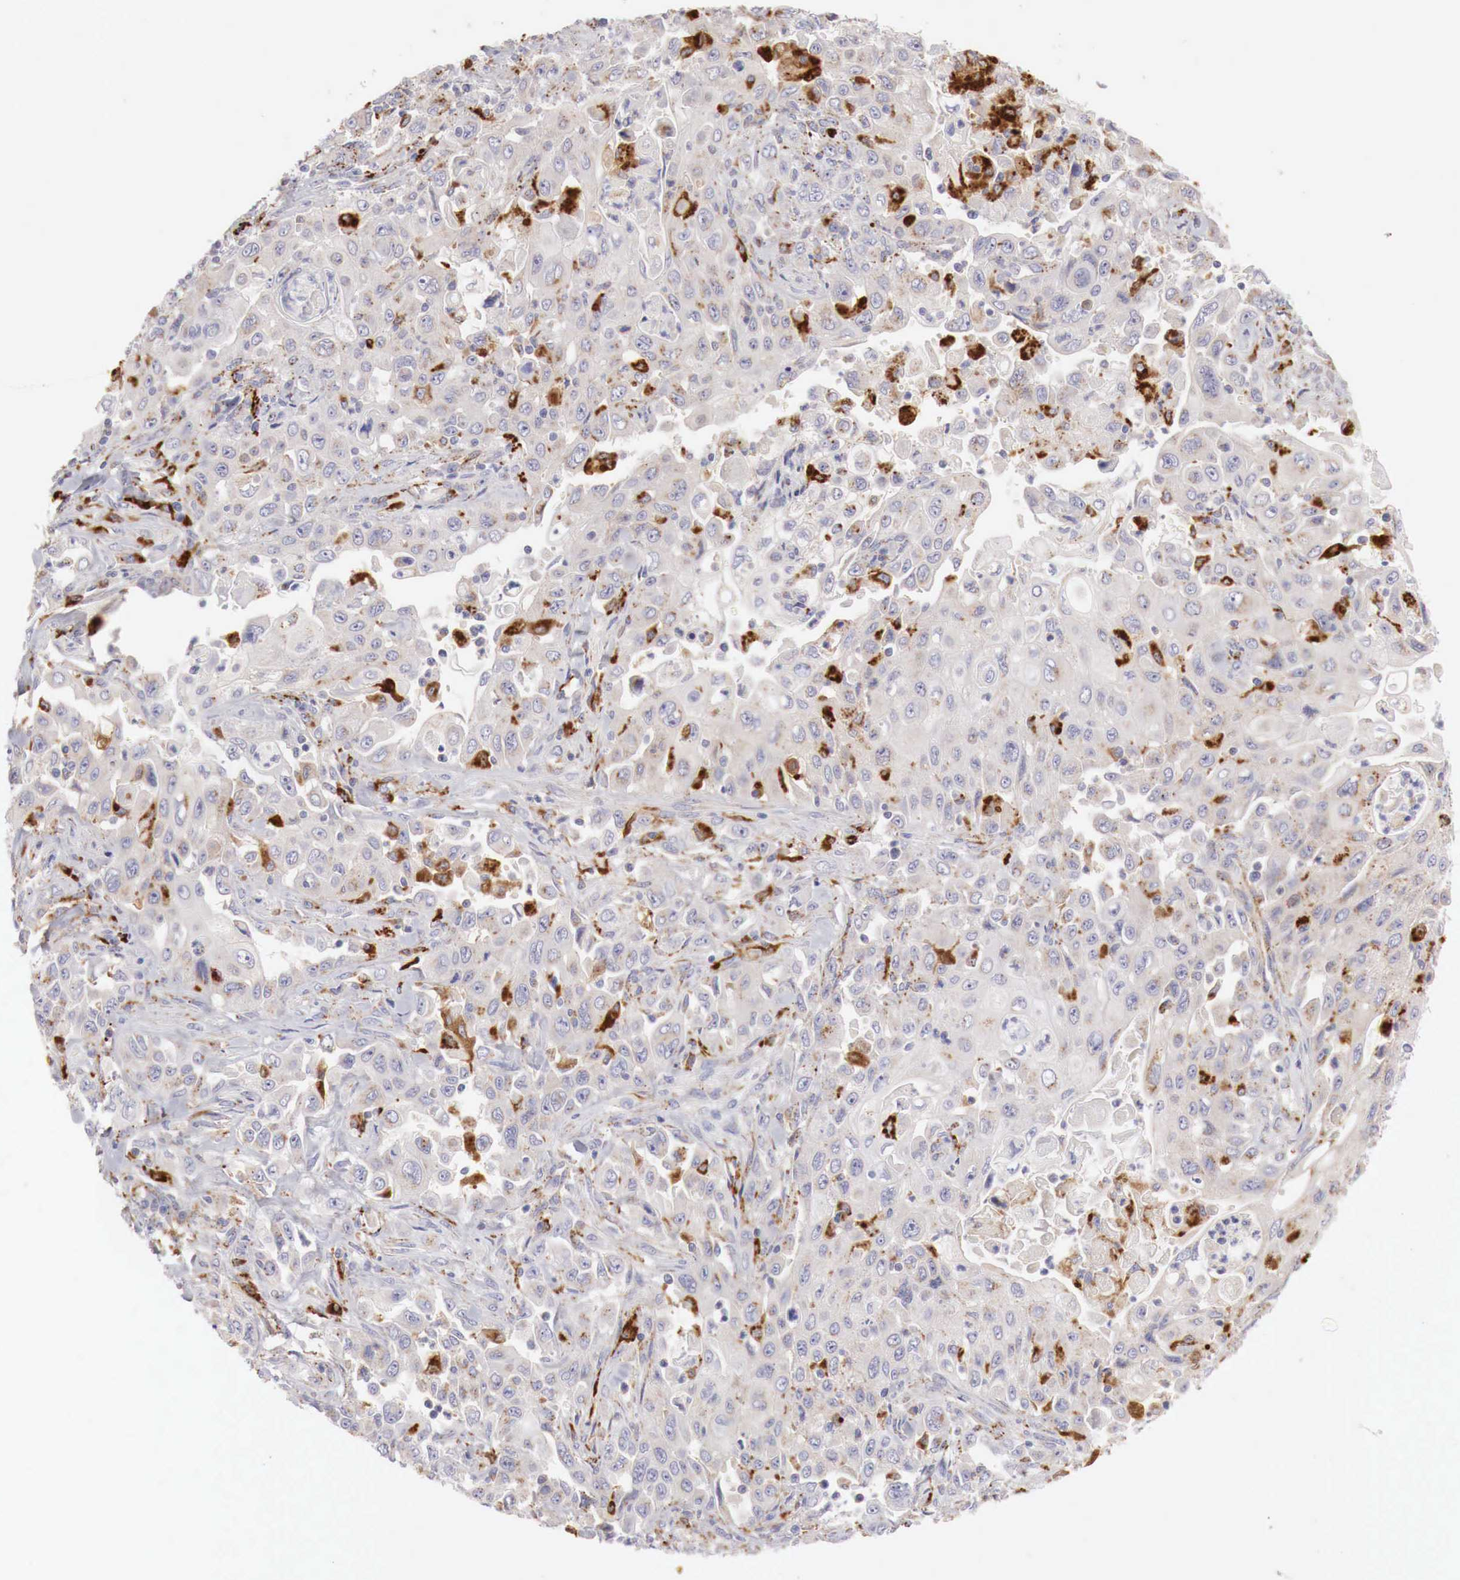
{"staining": {"intensity": "weak", "quantity": "25%-75%", "location": "cytoplasmic/membranous"}, "tissue": "pancreatic cancer", "cell_type": "Tumor cells", "image_type": "cancer", "snomed": [{"axis": "morphology", "description": "Adenocarcinoma, NOS"}, {"axis": "topography", "description": "Pancreas"}], "caption": "A brown stain shows weak cytoplasmic/membranous staining of a protein in adenocarcinoma (pancreatic) tumor cells.", "gene": "GLA", "patient": {"sex": "male", "age": 70}}